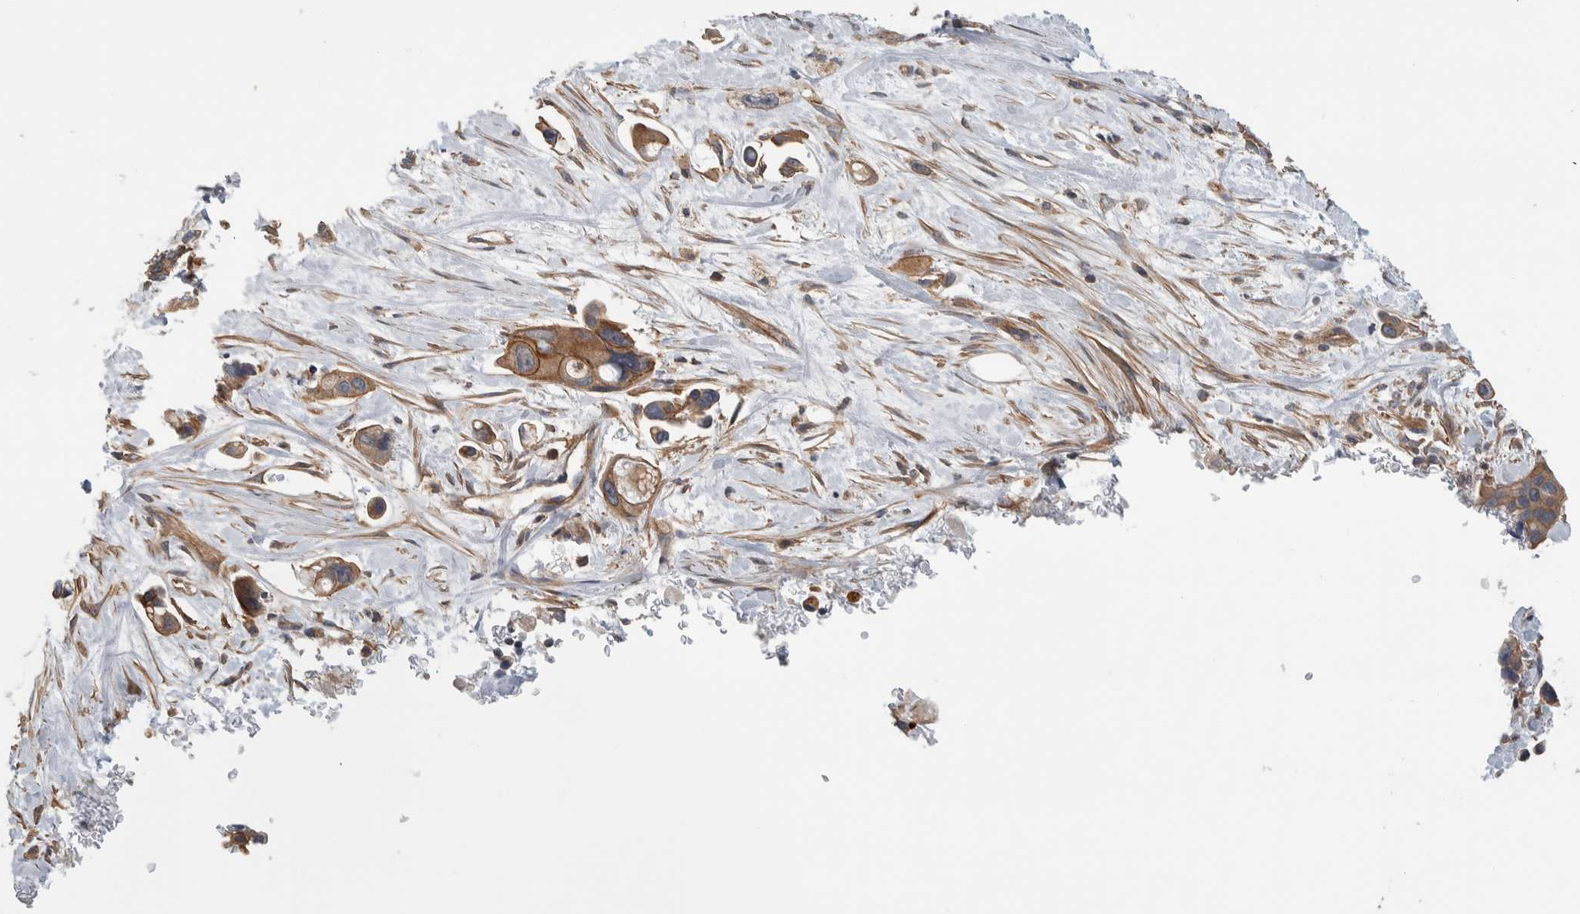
{"staining": {"intensity": "moderate", "quantity": ">75%", "location": "cytoplasmic/membranous"}, "tissue": "pancreatic cancer", "cell_type": "Tumor cells", "image_type": "cancer", "snomed": [{"axis": "morphology", "description": "Adenocarcinoma, NOS"}, {"axis": "topography", "description": "Pancreas"}], "caption": "Pancreatic cancer (adenocarcinoma) tissue shows moderate cytoplasmic/membranous staining in about >75% of tumor cells", "gene": "MPRIP", "patient": {"sex": "male", "age": 53}}